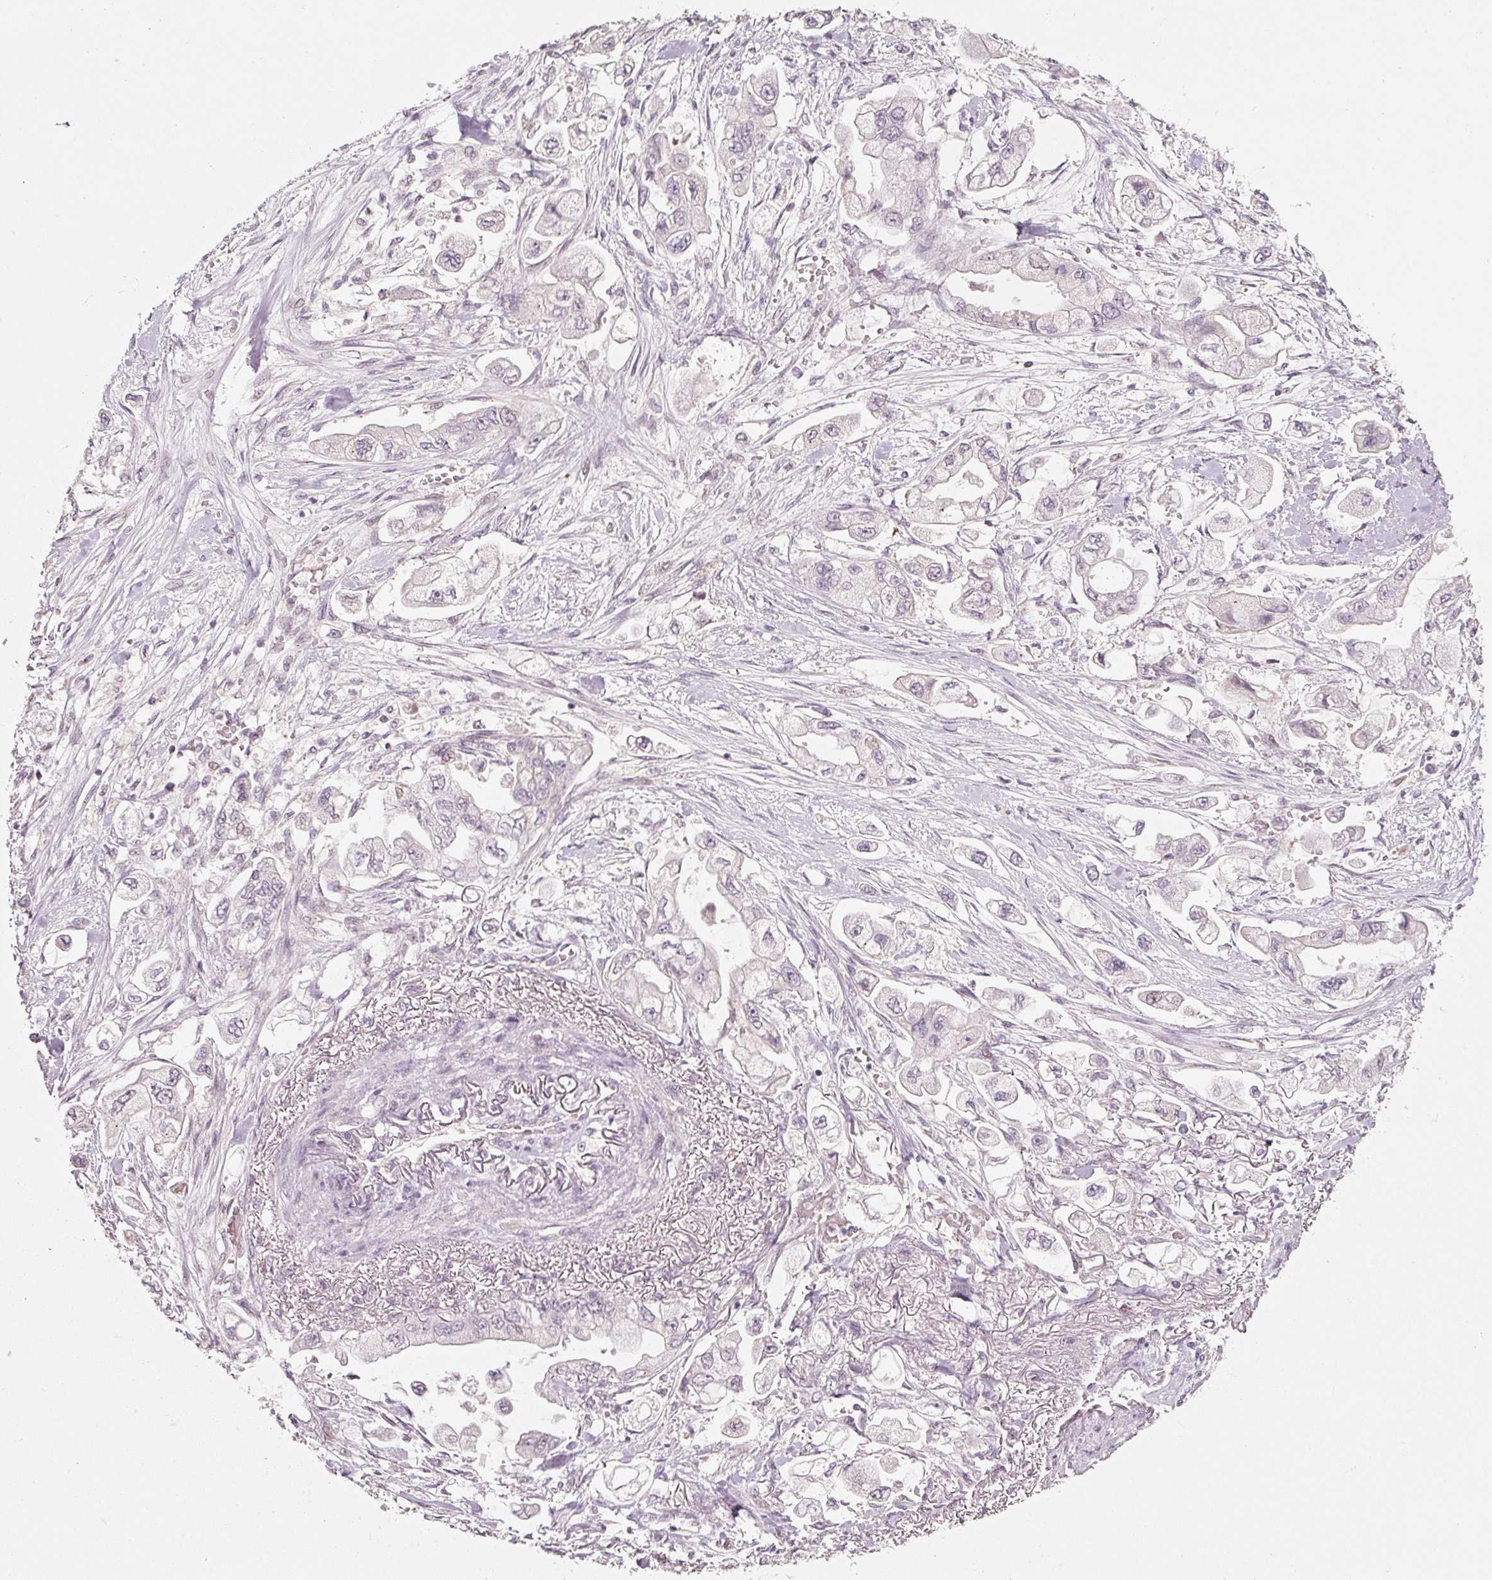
{"staining": {"intensity": "negative", "quantity": "none", "location": "none"}, "tissue": "stomach cancer", "cell_type": "Tumor cells", "image_type": "cancer", "snomed": [{"axis": "morphology", "description": "Adenocarcinoma, NOS"}, {"axis": "topography", "description": "Stomach"}], "caption": "Tumor cells are negative for brown protein staining in stomach adenocarcinoma.", "gene": "TOB2", "patient": {"sex": "male", "age": 62}}